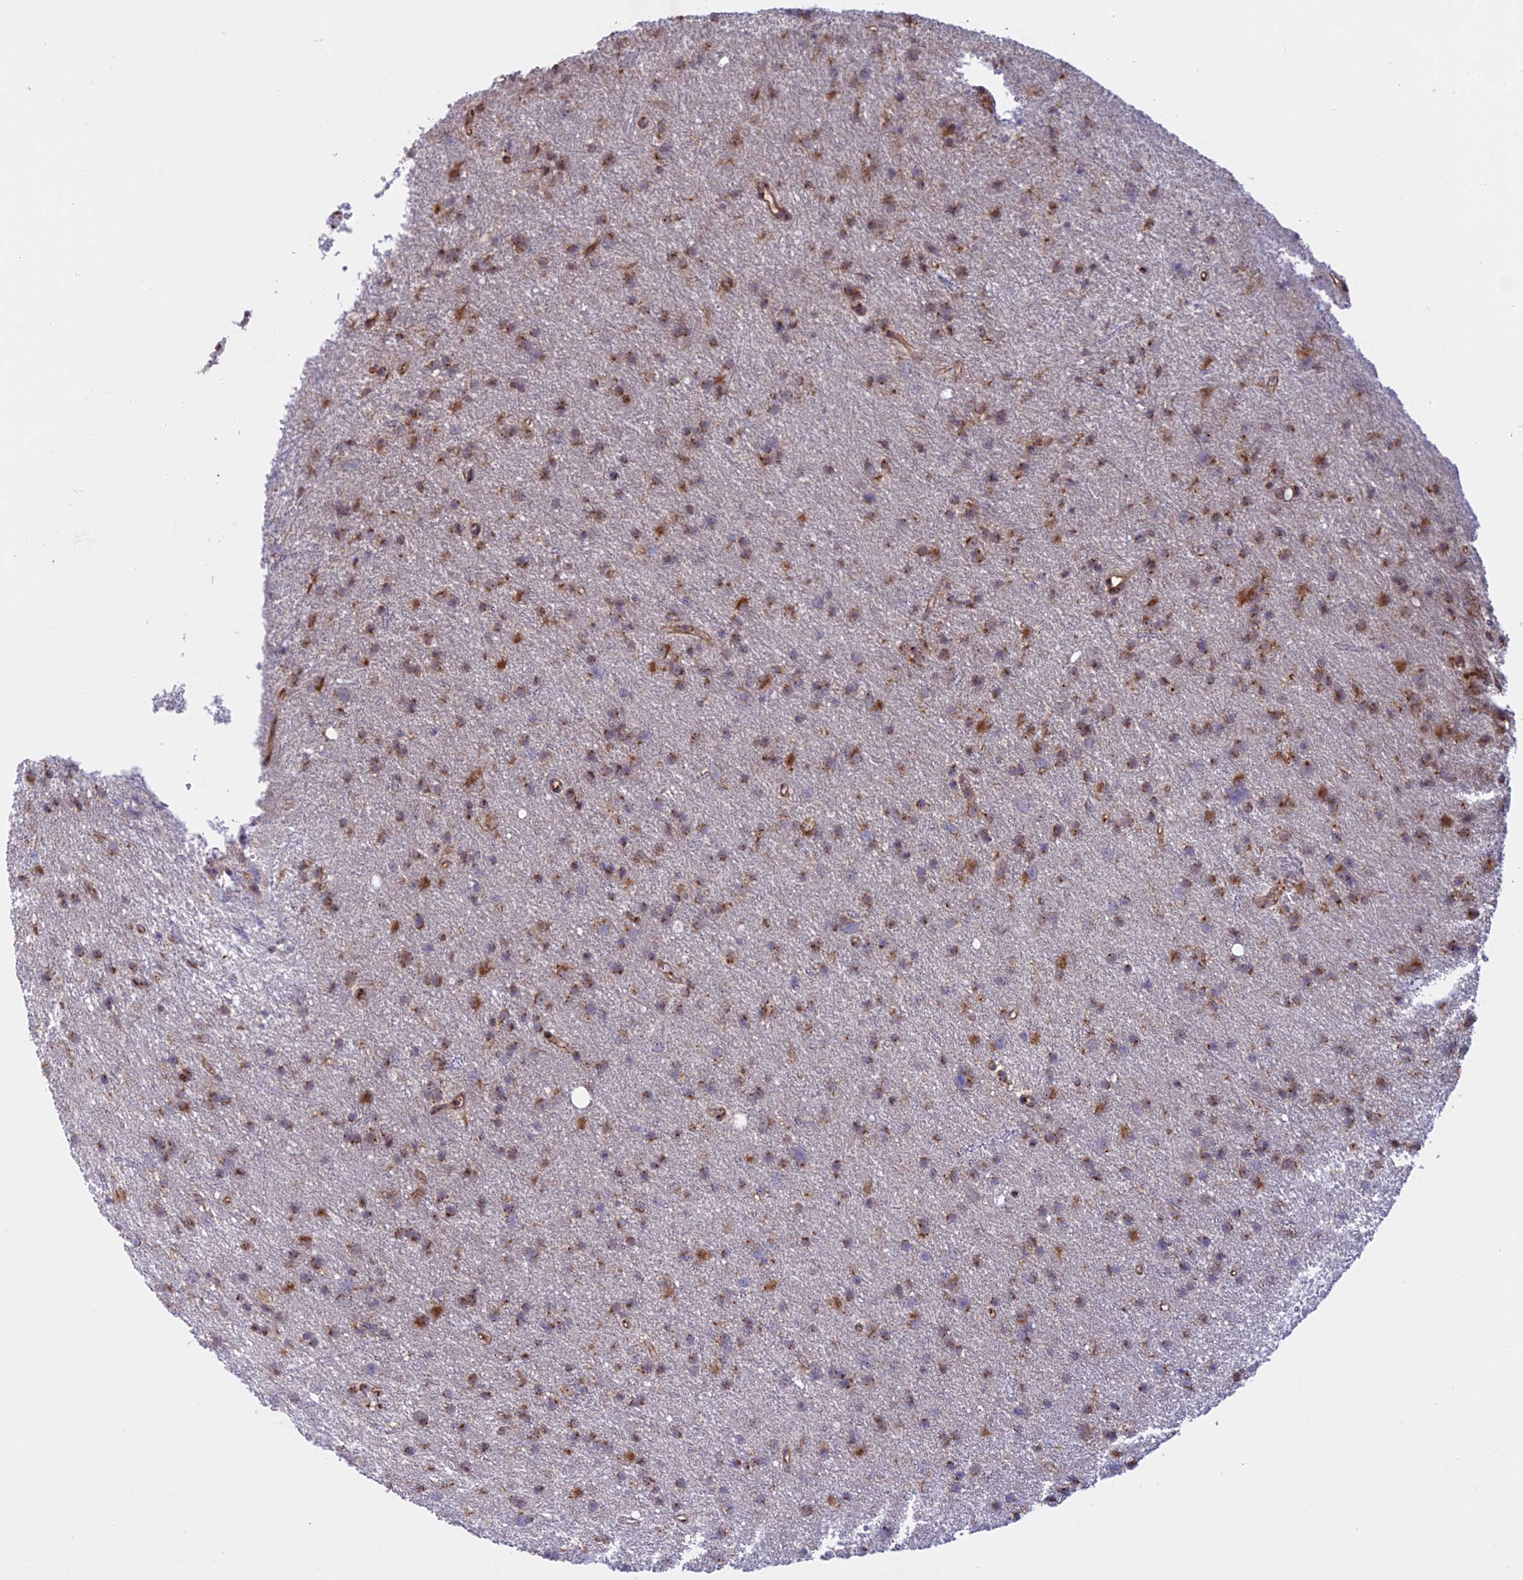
{"staining": {"intensity": "moderate", "quantity": ">75%", "location": "cytoplasmic/membranous"}, "tissue": "glioma", "cell_type": "Tumor cells", "image_type": "cancer", "snomed": [{"axis": "morphology", "description": "Glioma, malignant, Low grade"}, {"axis": "topography", "description": "Cerebral cortex"}], "caption": "The micrograph exhibits staining of malignant glioma (low-grade), revealing moderate cytoplasmic/membranous protein expression (brown color) within tumor cells.", "gene": "CLINT1", "patient": {"sex": "female", "age": 39}}